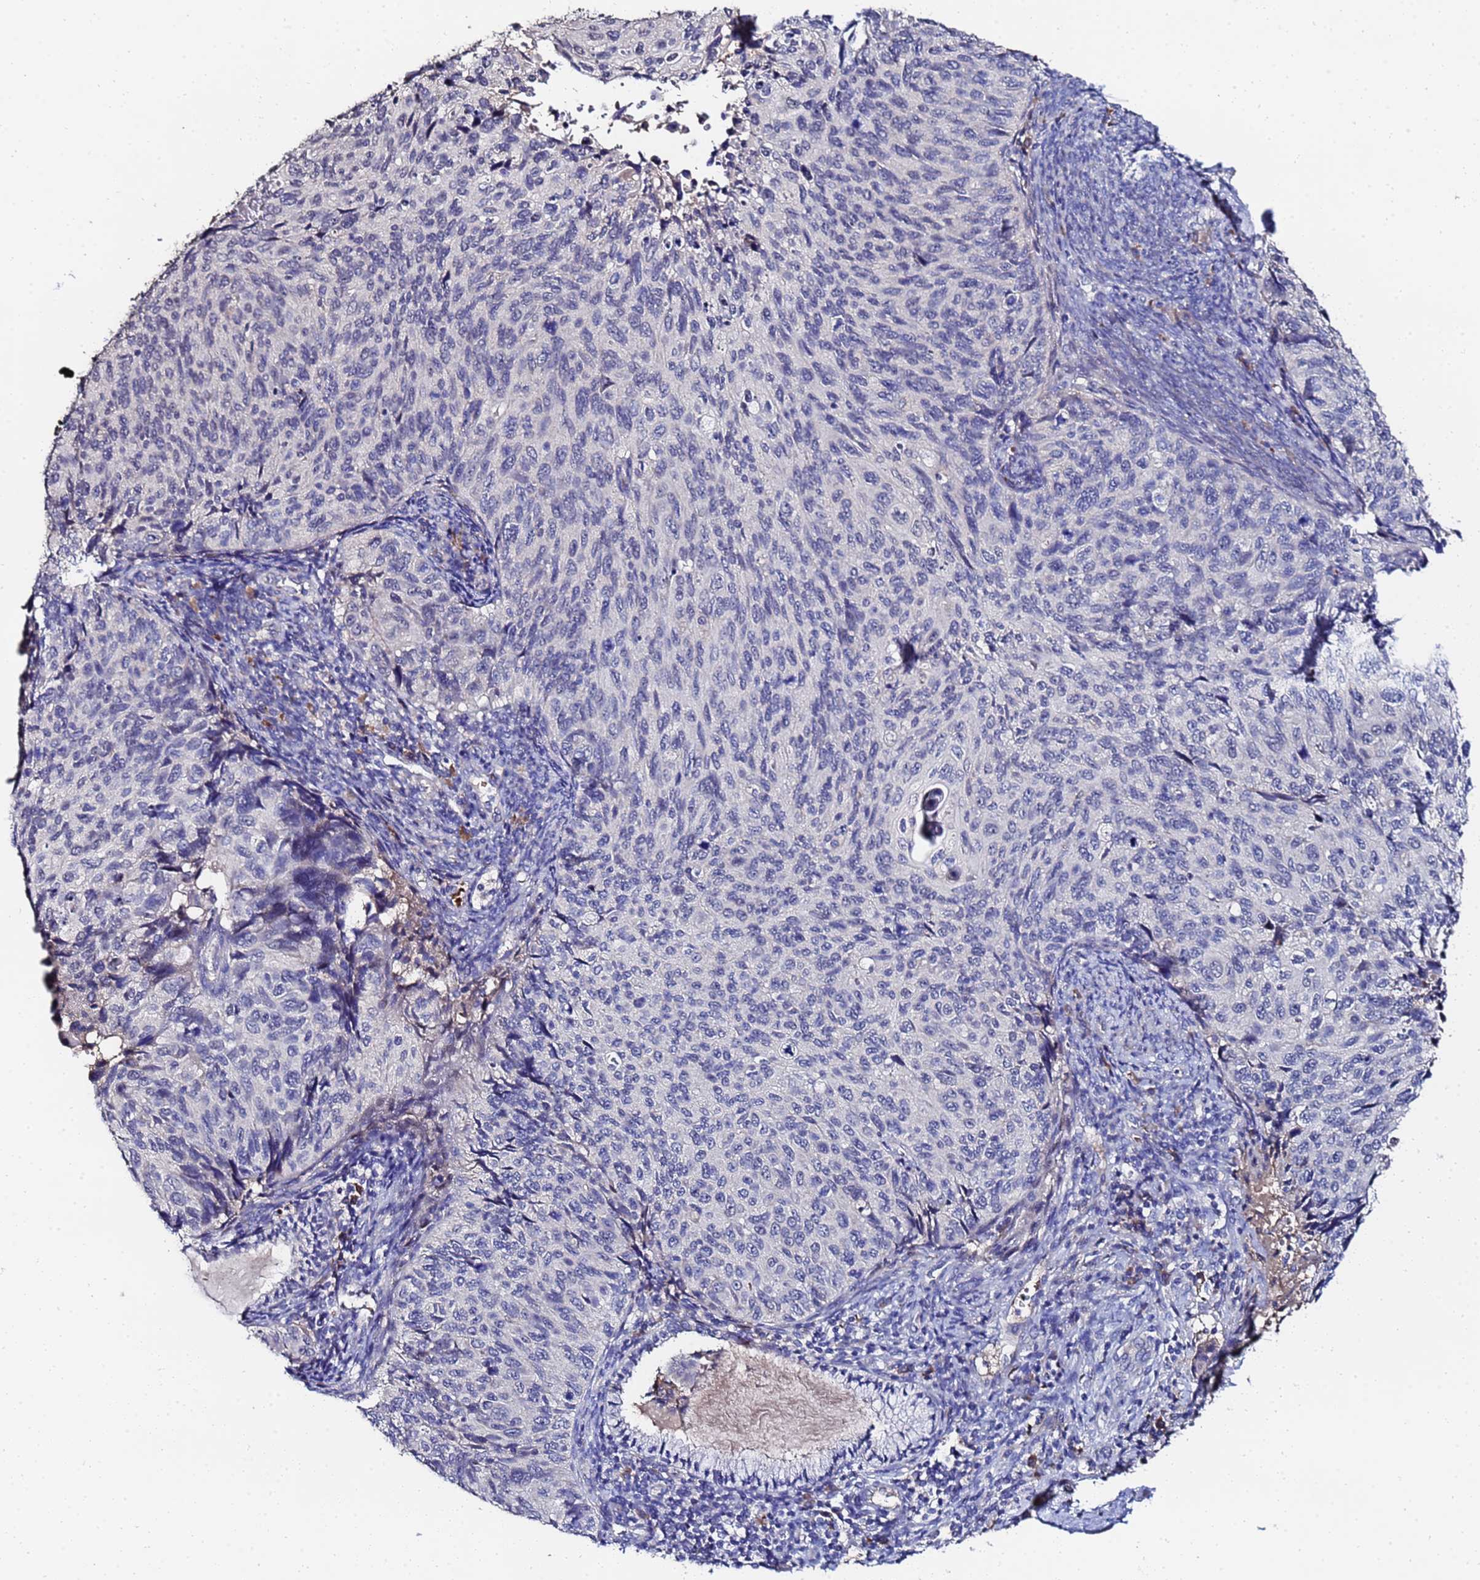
{"staining": {"intensity": "negative", "quantity": "none", "location": "none"}, "tissue": "cervical cancer", "cell_type": "Tumor cells", "image_type": "cancer", "snomed": [{"axis": "morphology", "description": "Squamous cell carcinoma, NOS"}, {"axis": "topography", "description": "Cervix"}], "caption": "A histopathology image of human cervical cancer is negative for staining in tumor cells. Brightfield microscopy of immunohistochemistry stained with DAB (3,3'-diaminobenzidine) (brown) and hematoxylin (blue), captured at high magnification.", "gene": "TCP10L", "patient": {"sex": "female", "age": 70}}